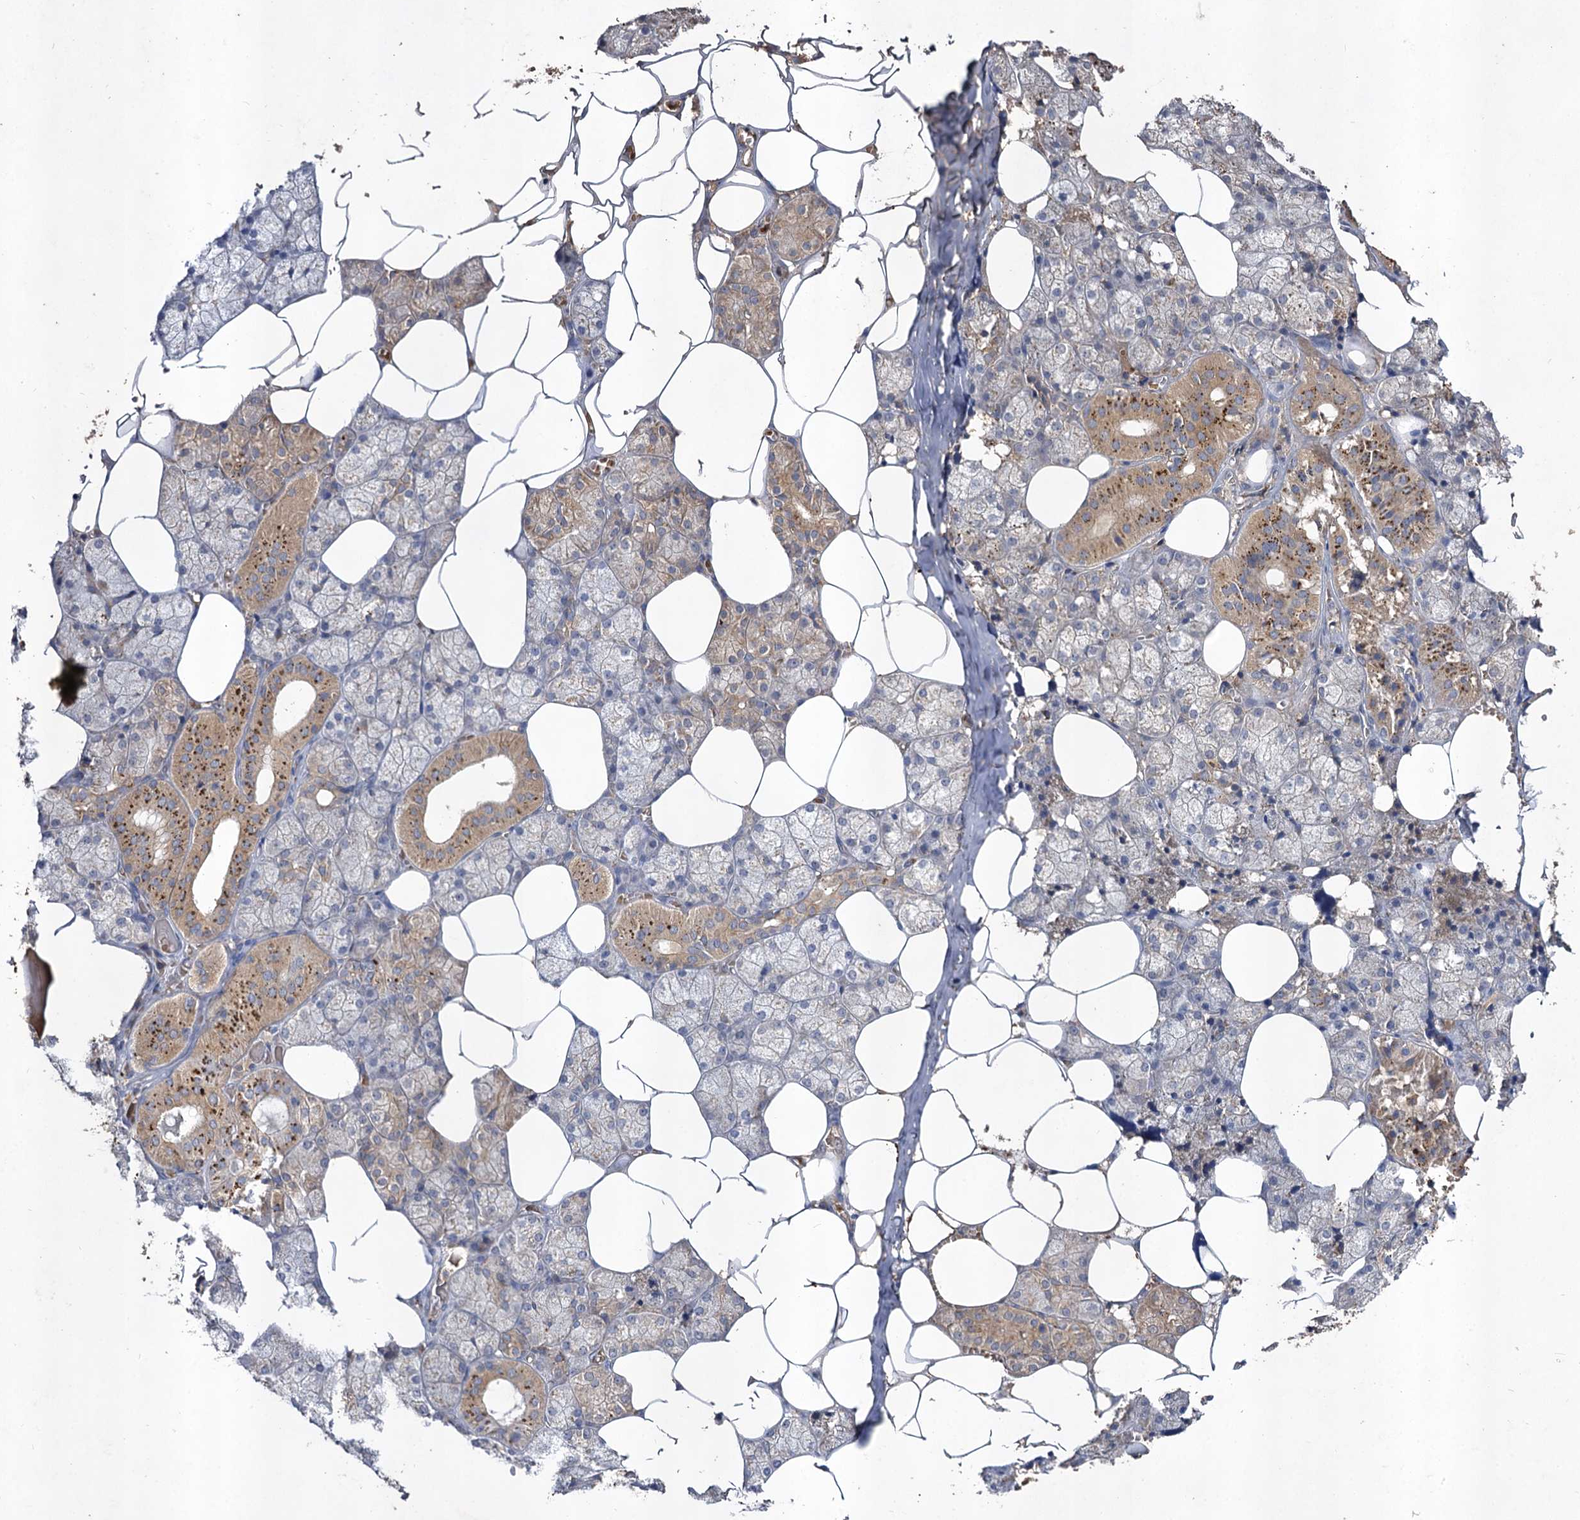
{"staining": {"intensity": "strong", "quantity": "<25%", "location": "cytoplasmic/membranous"}, "tissue": "salivary gland", "cell_type": "Glandular cells", "image_type": "normal", "snomed": [{"axis": "morphology", "description": "Normal tissue, NOS"}, {"axis": "topography", "description": "Salivary gland"}], "caption": "Human salivary gland stained with a brown dye displays strong cytoplasmic/membranous positive expression in about <25% of glandular cells.", "gene": "USP50", "patient": {"sex": "male", "age": 62}}